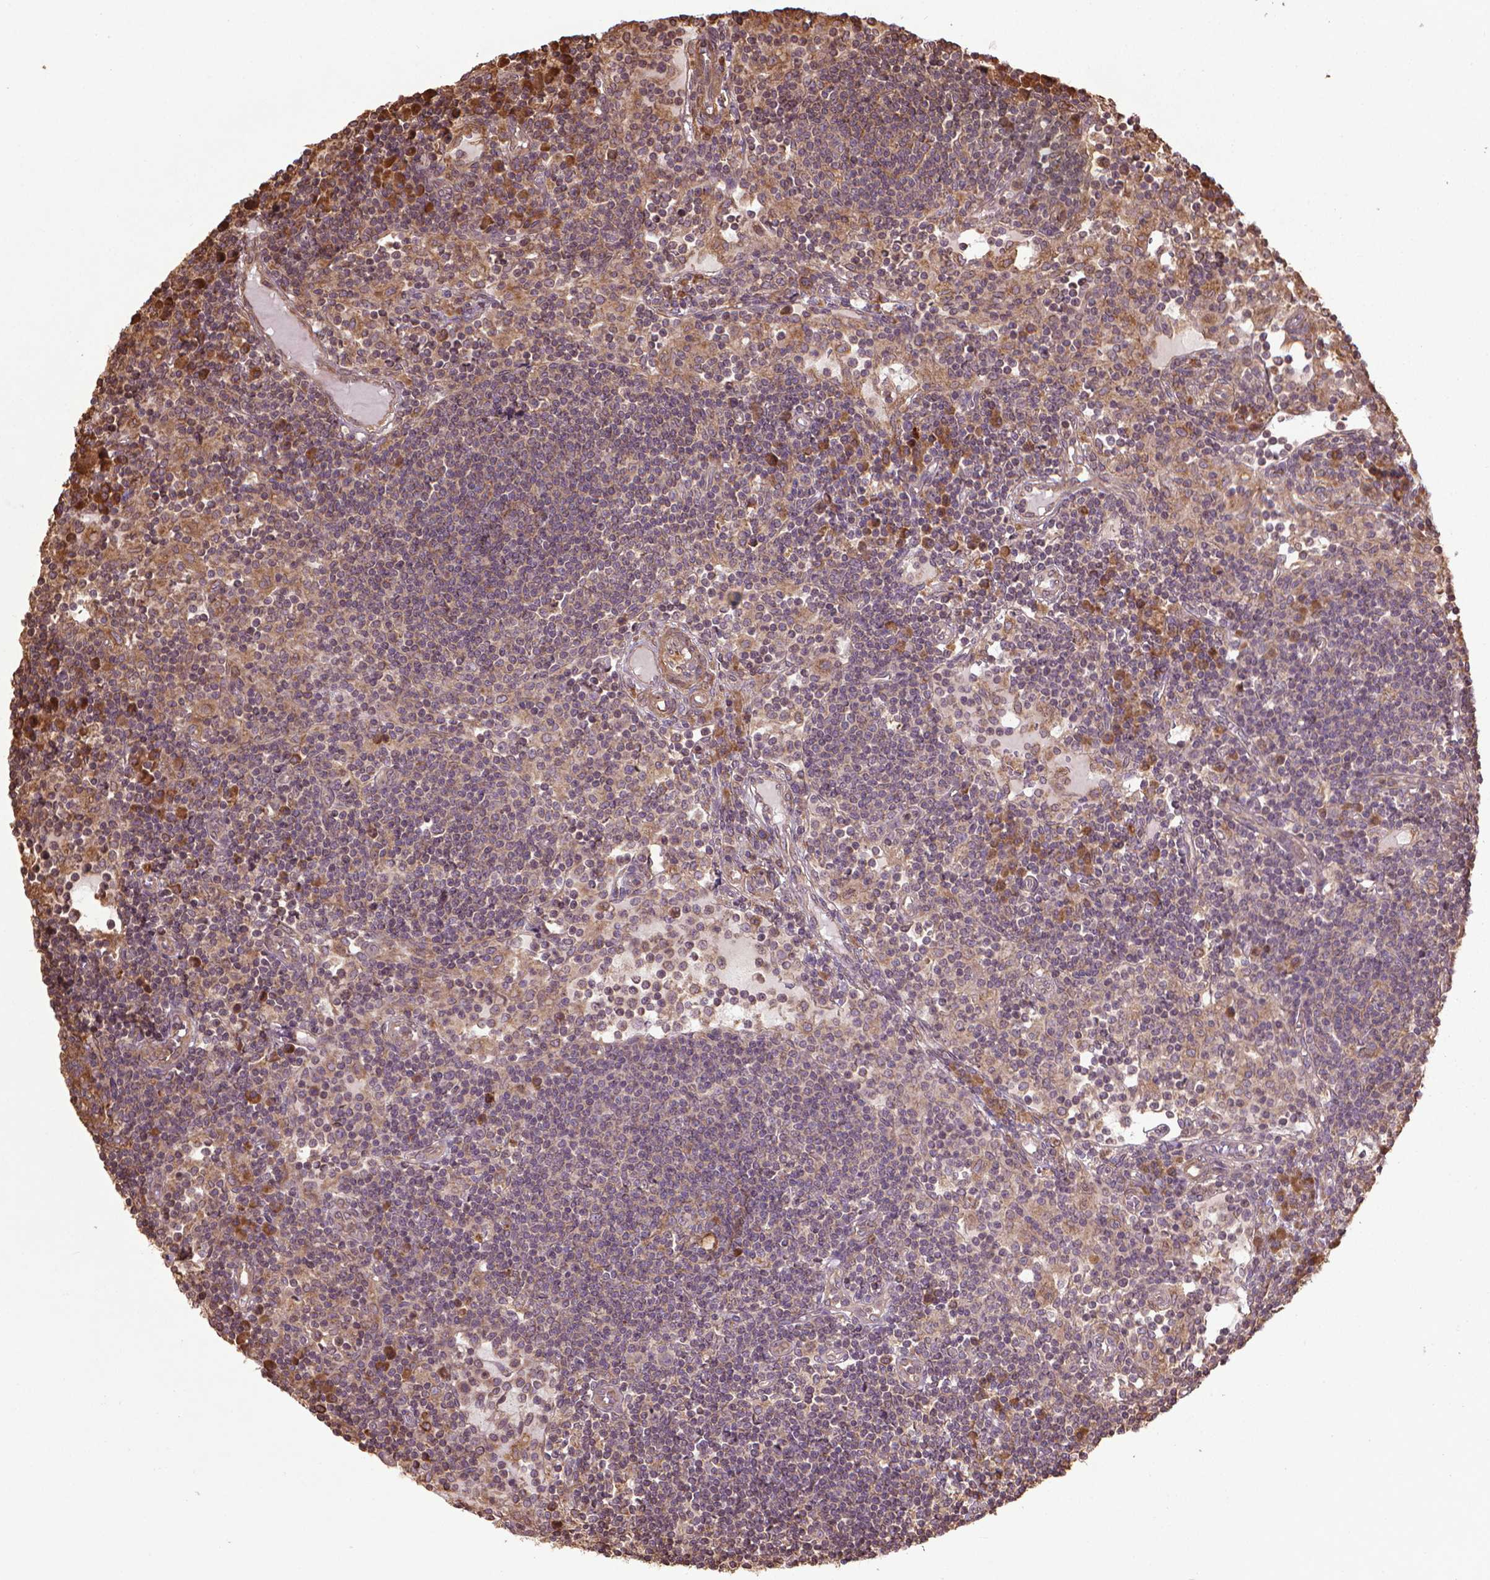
{"staining": {"intensity": "strong", "quantity": "<25%", "location": "cytoplasmic/membranous"}, "tissue": "lymph node", "cell_type": "Germinal center cells", "image_type": "normal", "snomed": [{"axis": "morphology", "description": "Normal tissue, NOS"}, {"axis": "topography", "description": "Lymph node"}], "caption": "There is medium levels of strong cytoplasmic/membranous staining in germinal center cells of benign lymph node, as demonstrated by immunohistochemical staining (brown color).", "gene": "GAS1", "patient": {"sex": "female", "age": 72}}